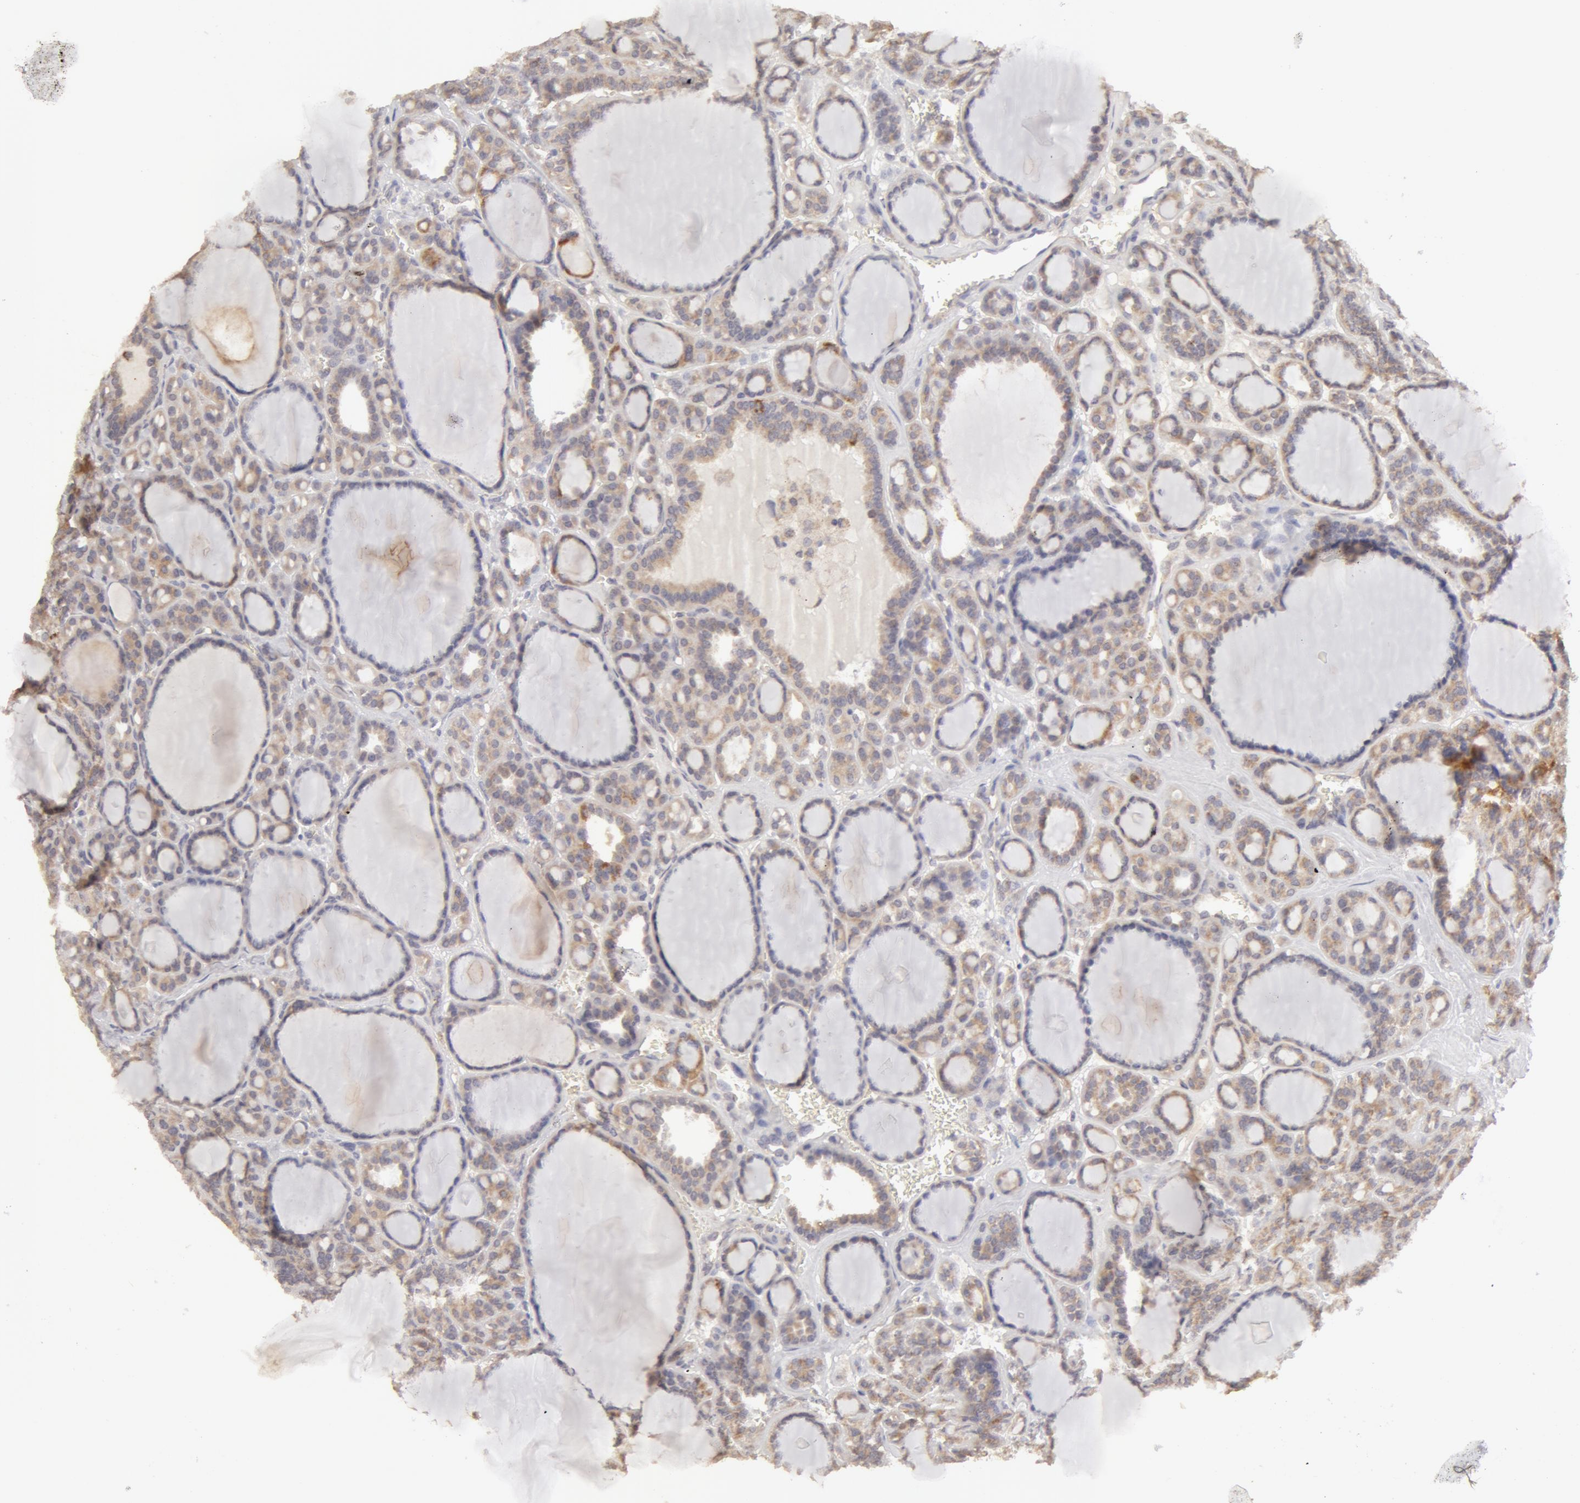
{"staining": {"intensity": "negative", "quantity": "none", "location": "none"}, "tissue": "thyroid cancer", "cell_type": "Tumor cells", "image_type": "cancer", "snomed": [{"axis": "morphology", "description": "Follicular adenoma carcinoma, NOS"}, {"axis": "topography", "description": "Thyroid gland"}], "caption": "An IHC micrograph of thyroid cancer is shown. There is no staining in tumor cells of thyroid cancer.", "gene": "ADPRH", "patient": {"sex": "female", "age": 71}}